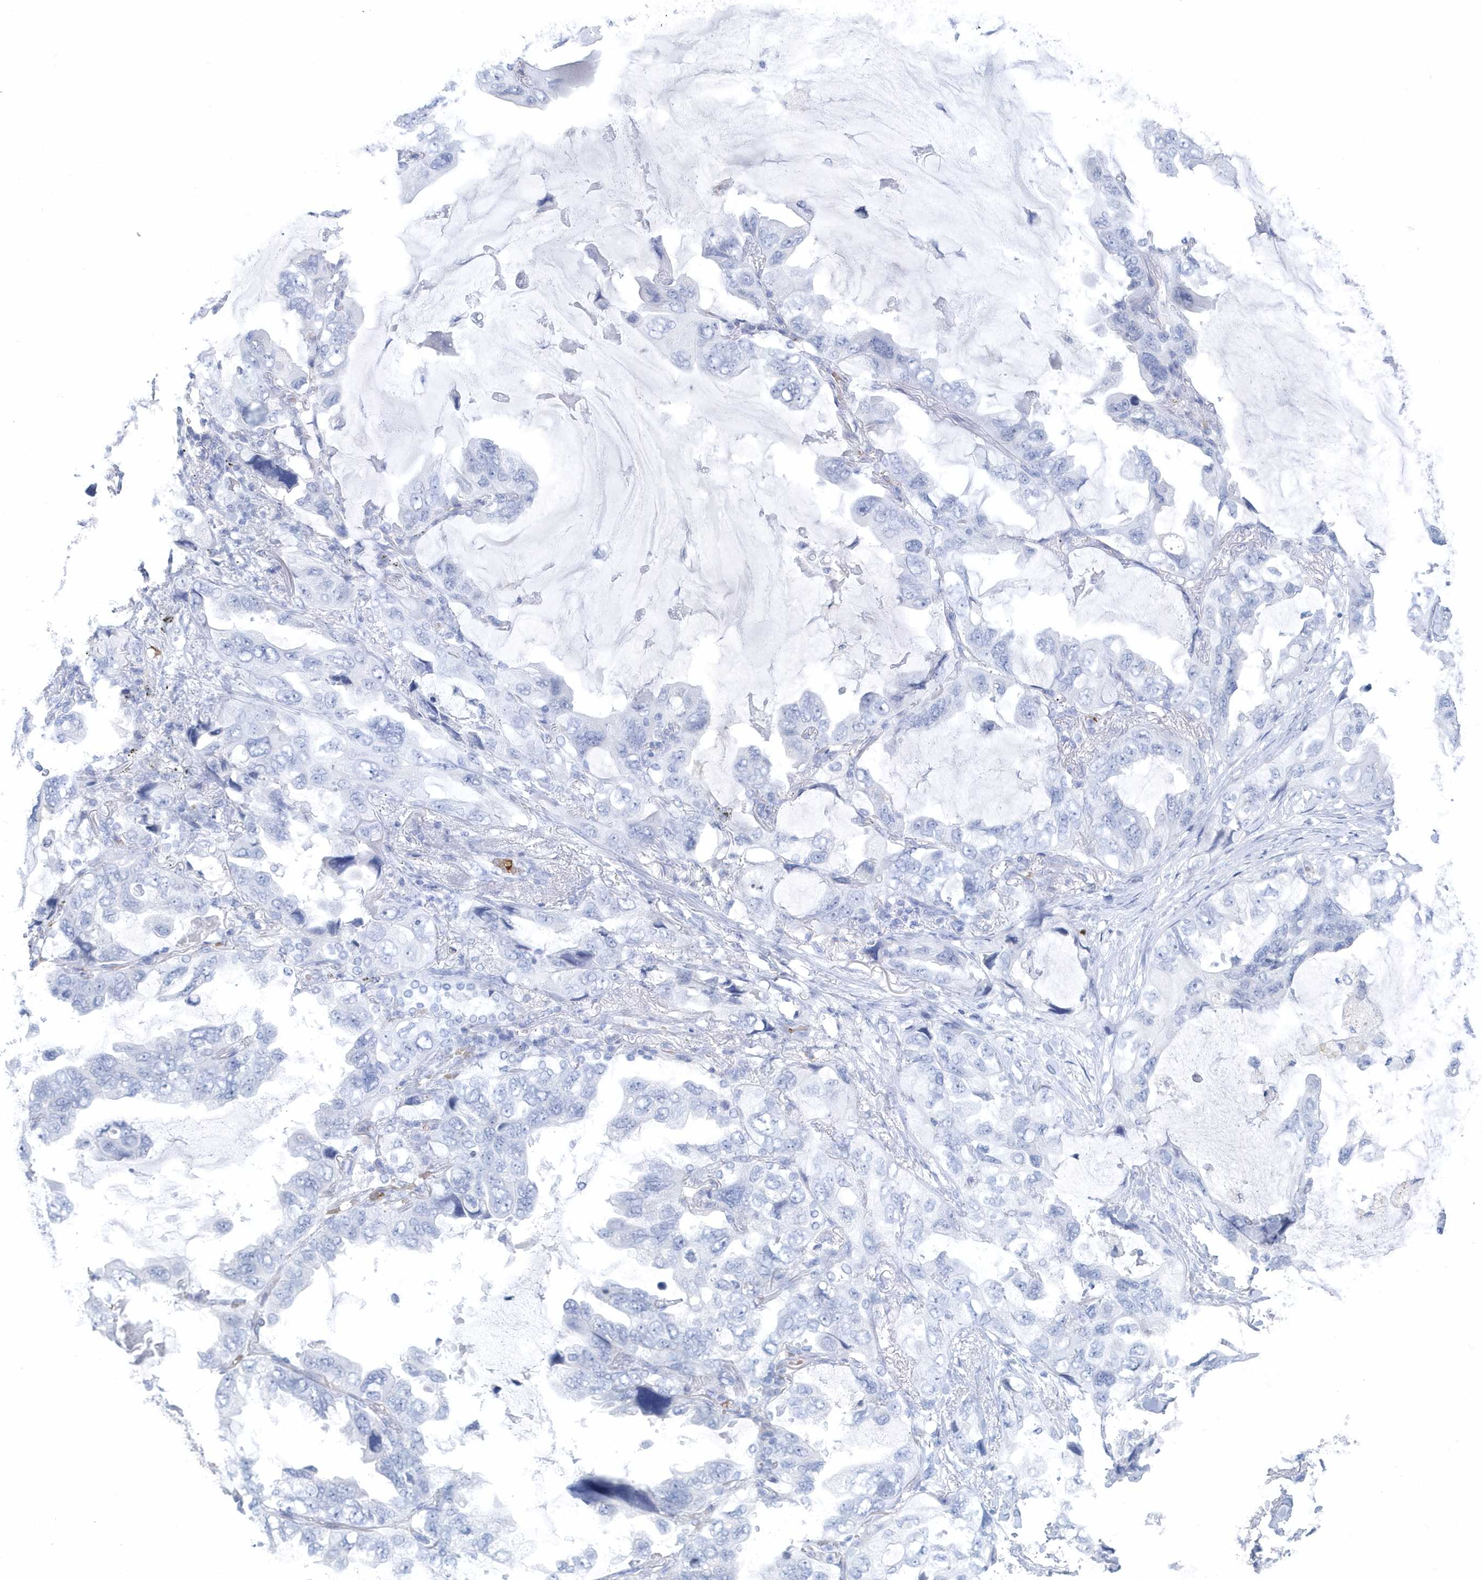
{"staining": {"intensity": "negative", "quantity": "none", "location": "none"}, "tissue": "lung cancer", "cell_type": "Tumor cells", "image_type": "cancer", "snomed": [{"axis": "morphology", "description": "Squamous cell carcinoma, NOS"}, {"axis": "topography", "description": "Lung"}], "caption": "An immunohistochemistry micrograph of squamous cell carcinoma (lung) is shown. There is no staining in tumor cells of squamous cell carcinoma (lung). (Stains: DAB IHC with hematoxylin counter stain, Microscopy: brightfield microscopy at high magnification).", "gene": "HBA2", "patient": {"sex": "female", "age": 73}}